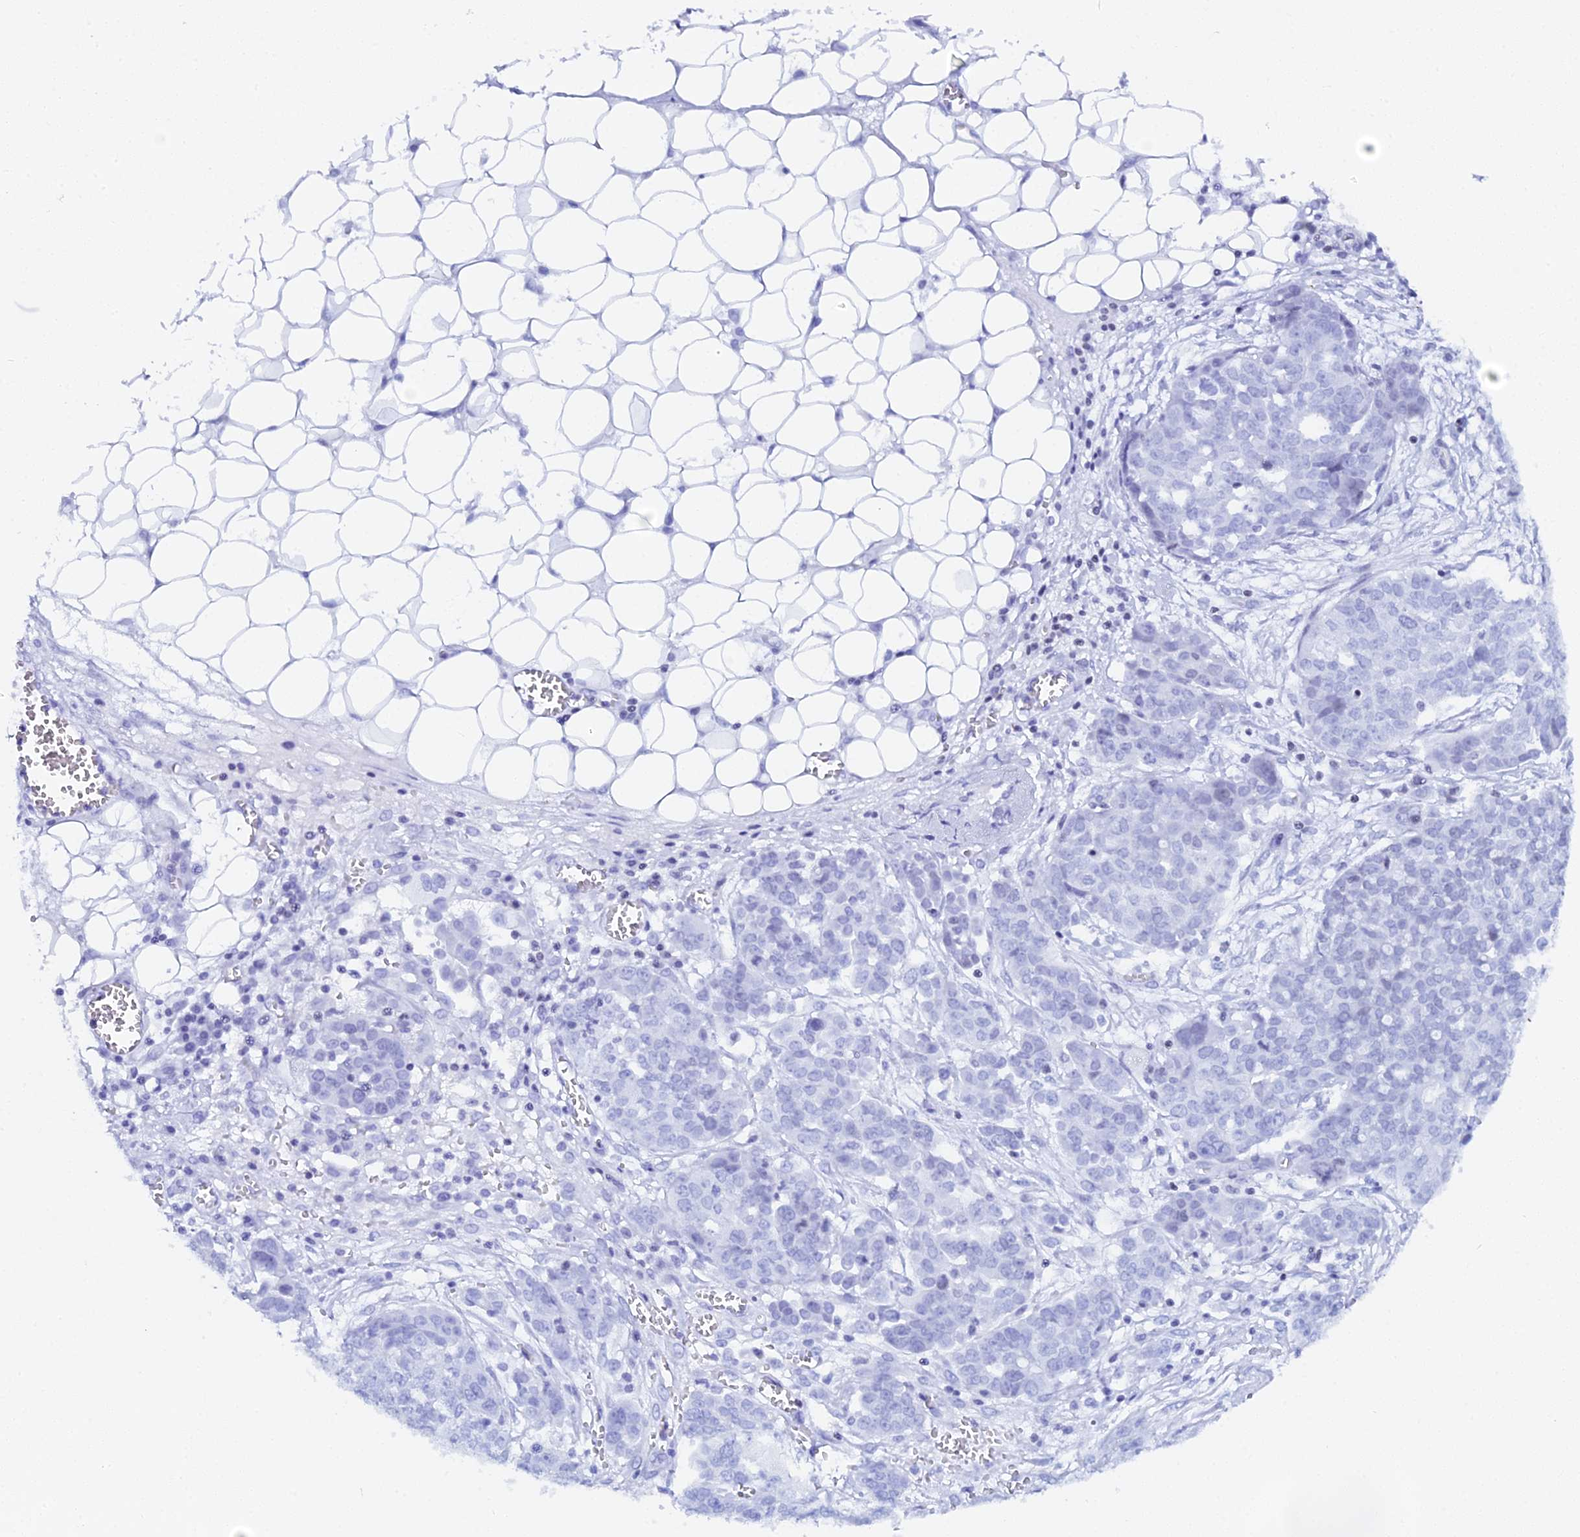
{"staining": {"intensity": "negative", "quantity": "none", "location": "none"}, "tissue": "ovarian cancer", "cell_type": "Tumor cells", "image_type": "cancer", "snomed": [{"axis": "morphology", "description": "Cystadenocarcinoma, serous, NOS"}, {"axis": "topography", "description": "Soft tissue"}, {"axis": "topography", "description": "Ovary"}], "caption": "Tumor cells show no significant protein staining in serous cystadenocarcinoma (ovarian).", "gene": "MYNN", "patient": {"sex": "female", "age": 57}}